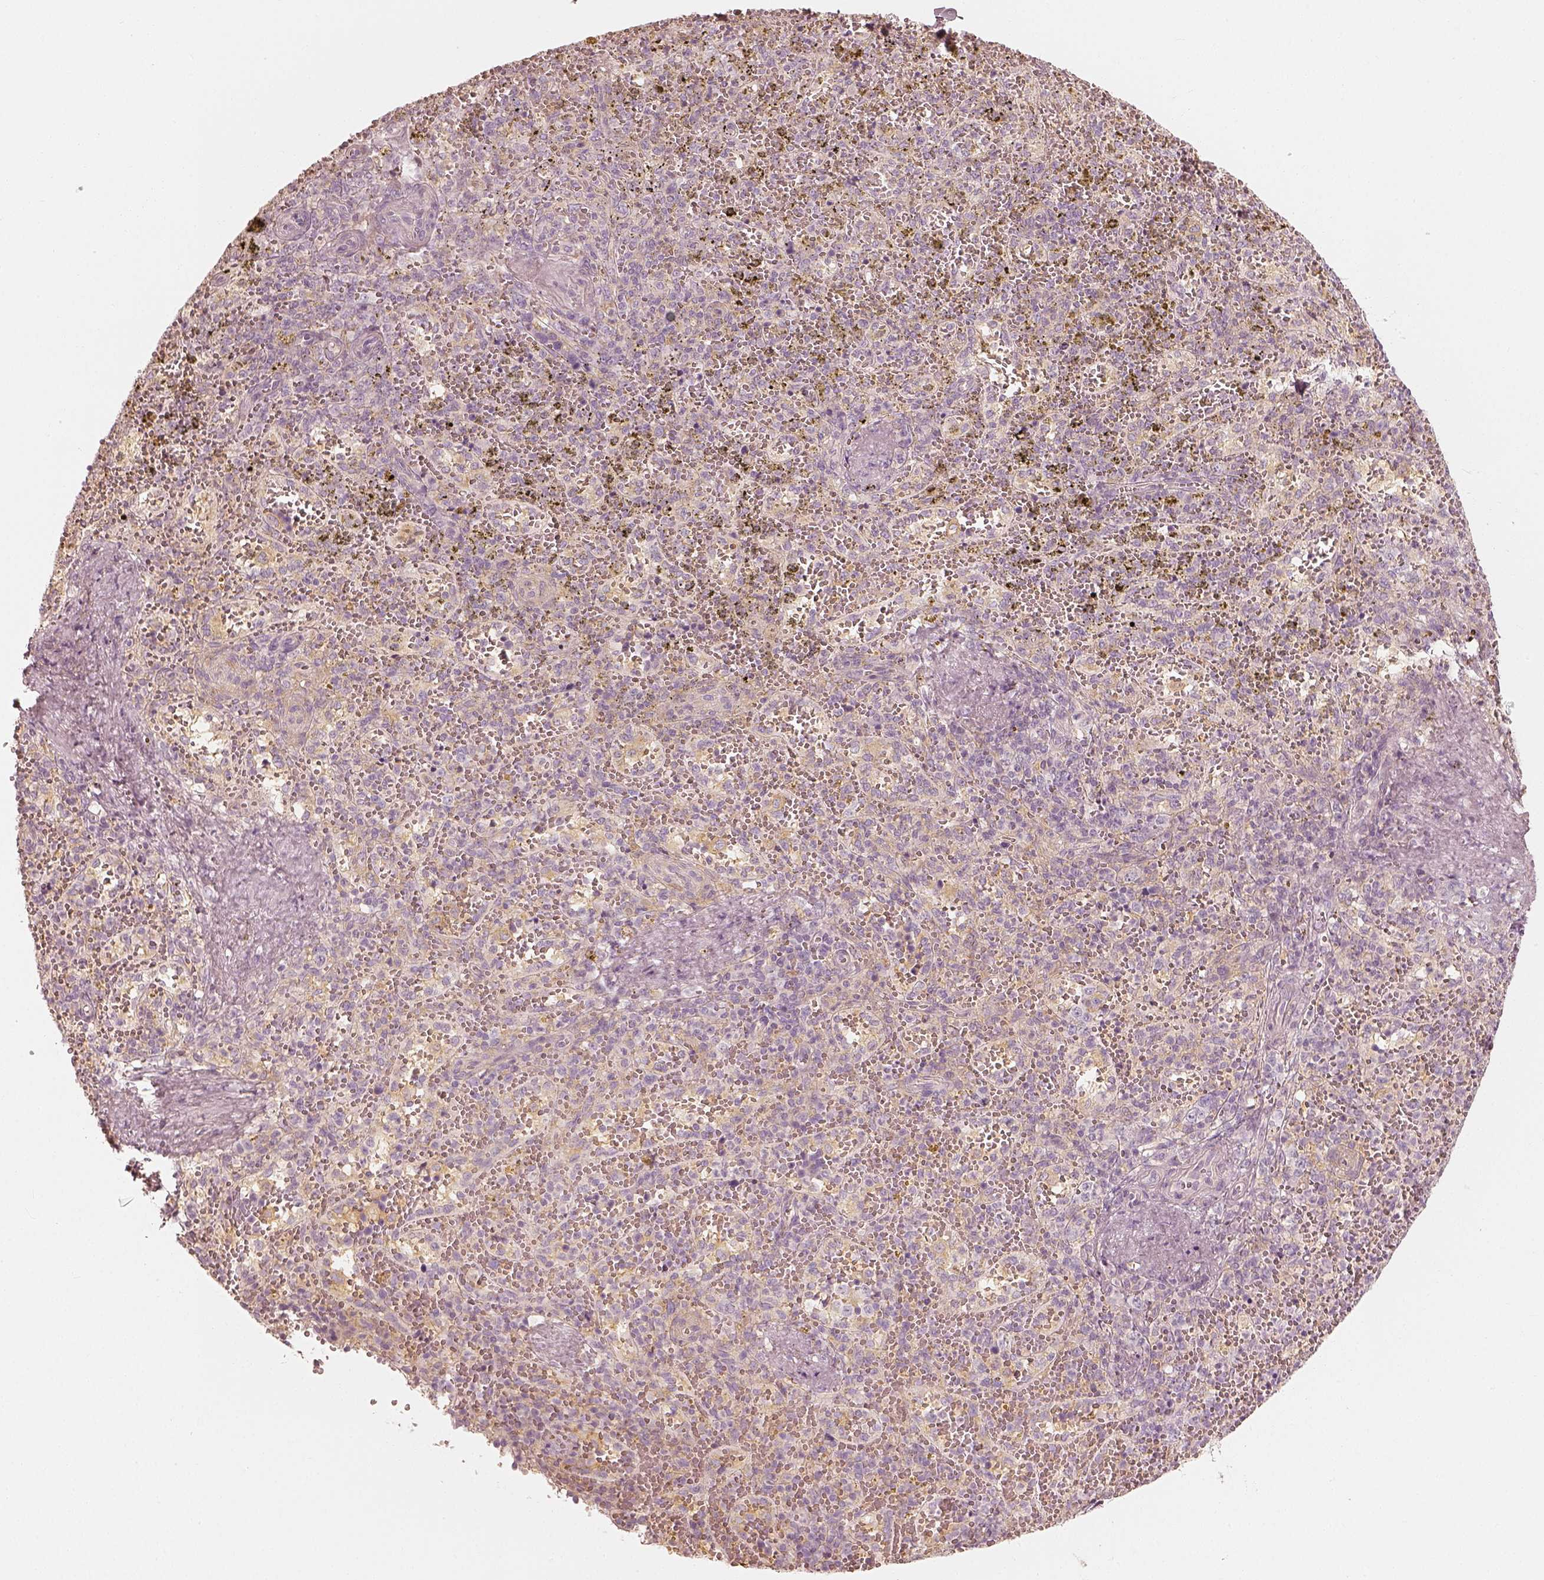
{"staining": {"intensity": "negative", "quantity": "none", "location": "none"}, "tissue": "spleen", "cell_type": "Cells in red pulp", "image_type": "normal", "snomed": [{"axis": "morphology", "description": "Normal tissue, NOS"}, {"axis": "topography", "description": "Spleen"}], "caption": "This histopathology image is of normal spleen stained with IHC to label a protein in brown with the nuclei are counter-stained blue. There is no expression in cells in red pulp.", "gene": "FMNL2", "patient": {"sex": "female", "age": 50}}